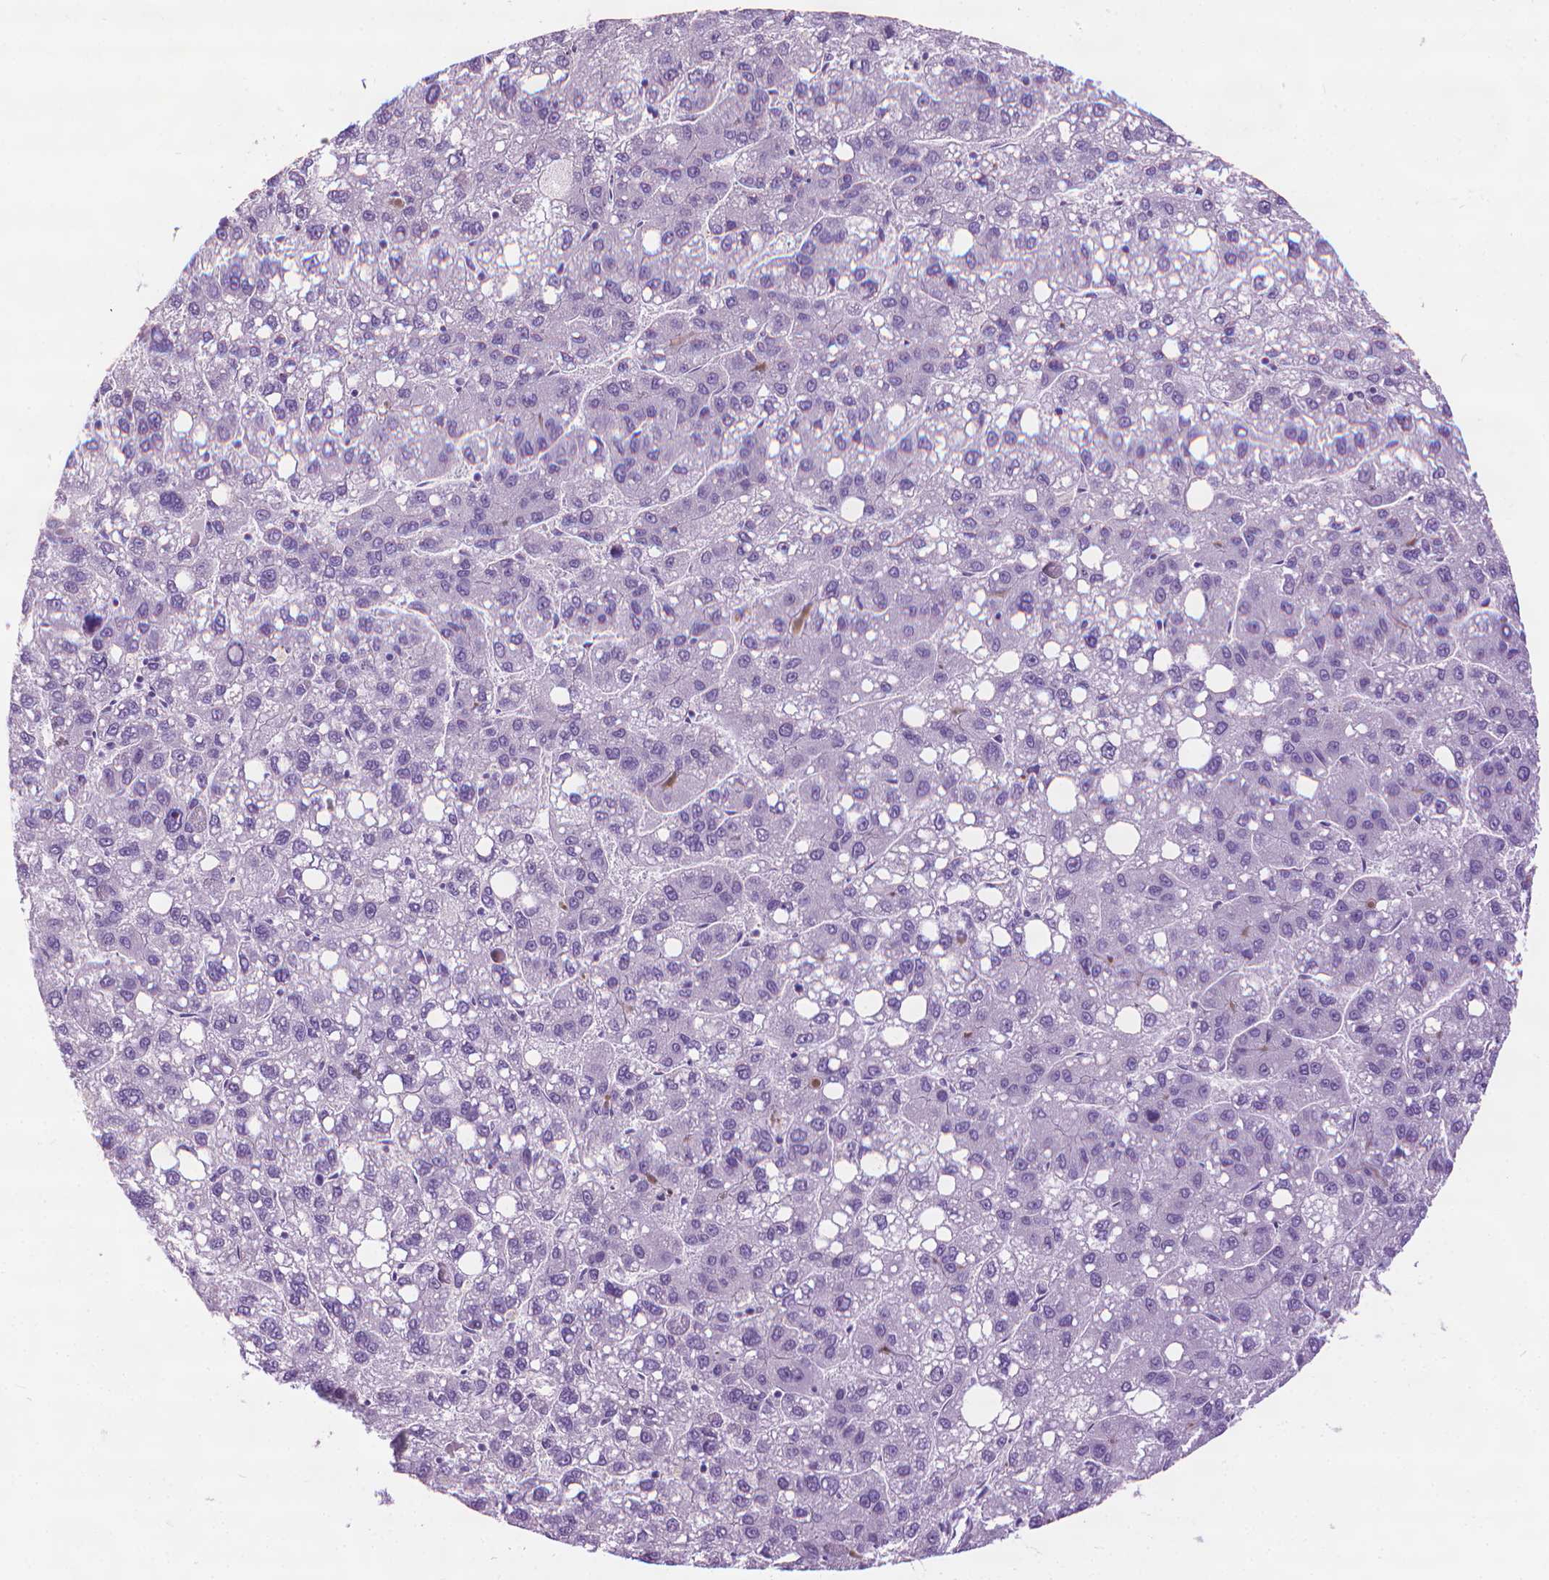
{"staining": {"intensity": "negative", "quantity": "none", "location": "none"}, "tissue": "liver cancer", "cell_type": "Tumor cells", "image_type": "cancer", "snomed": [{"axis": "morphology", "description": "Carcinoma, Hepatocellular, NOS"}, {"axis": "topography", "description": "Liver"}], "caption": "Histopathology image shows no protein positivity in tumor cells of liver cancer (hepatocellular carcinoma) tissue.", "gene": "DNAI7", "patient": {"sex": "female", "age": 82}}